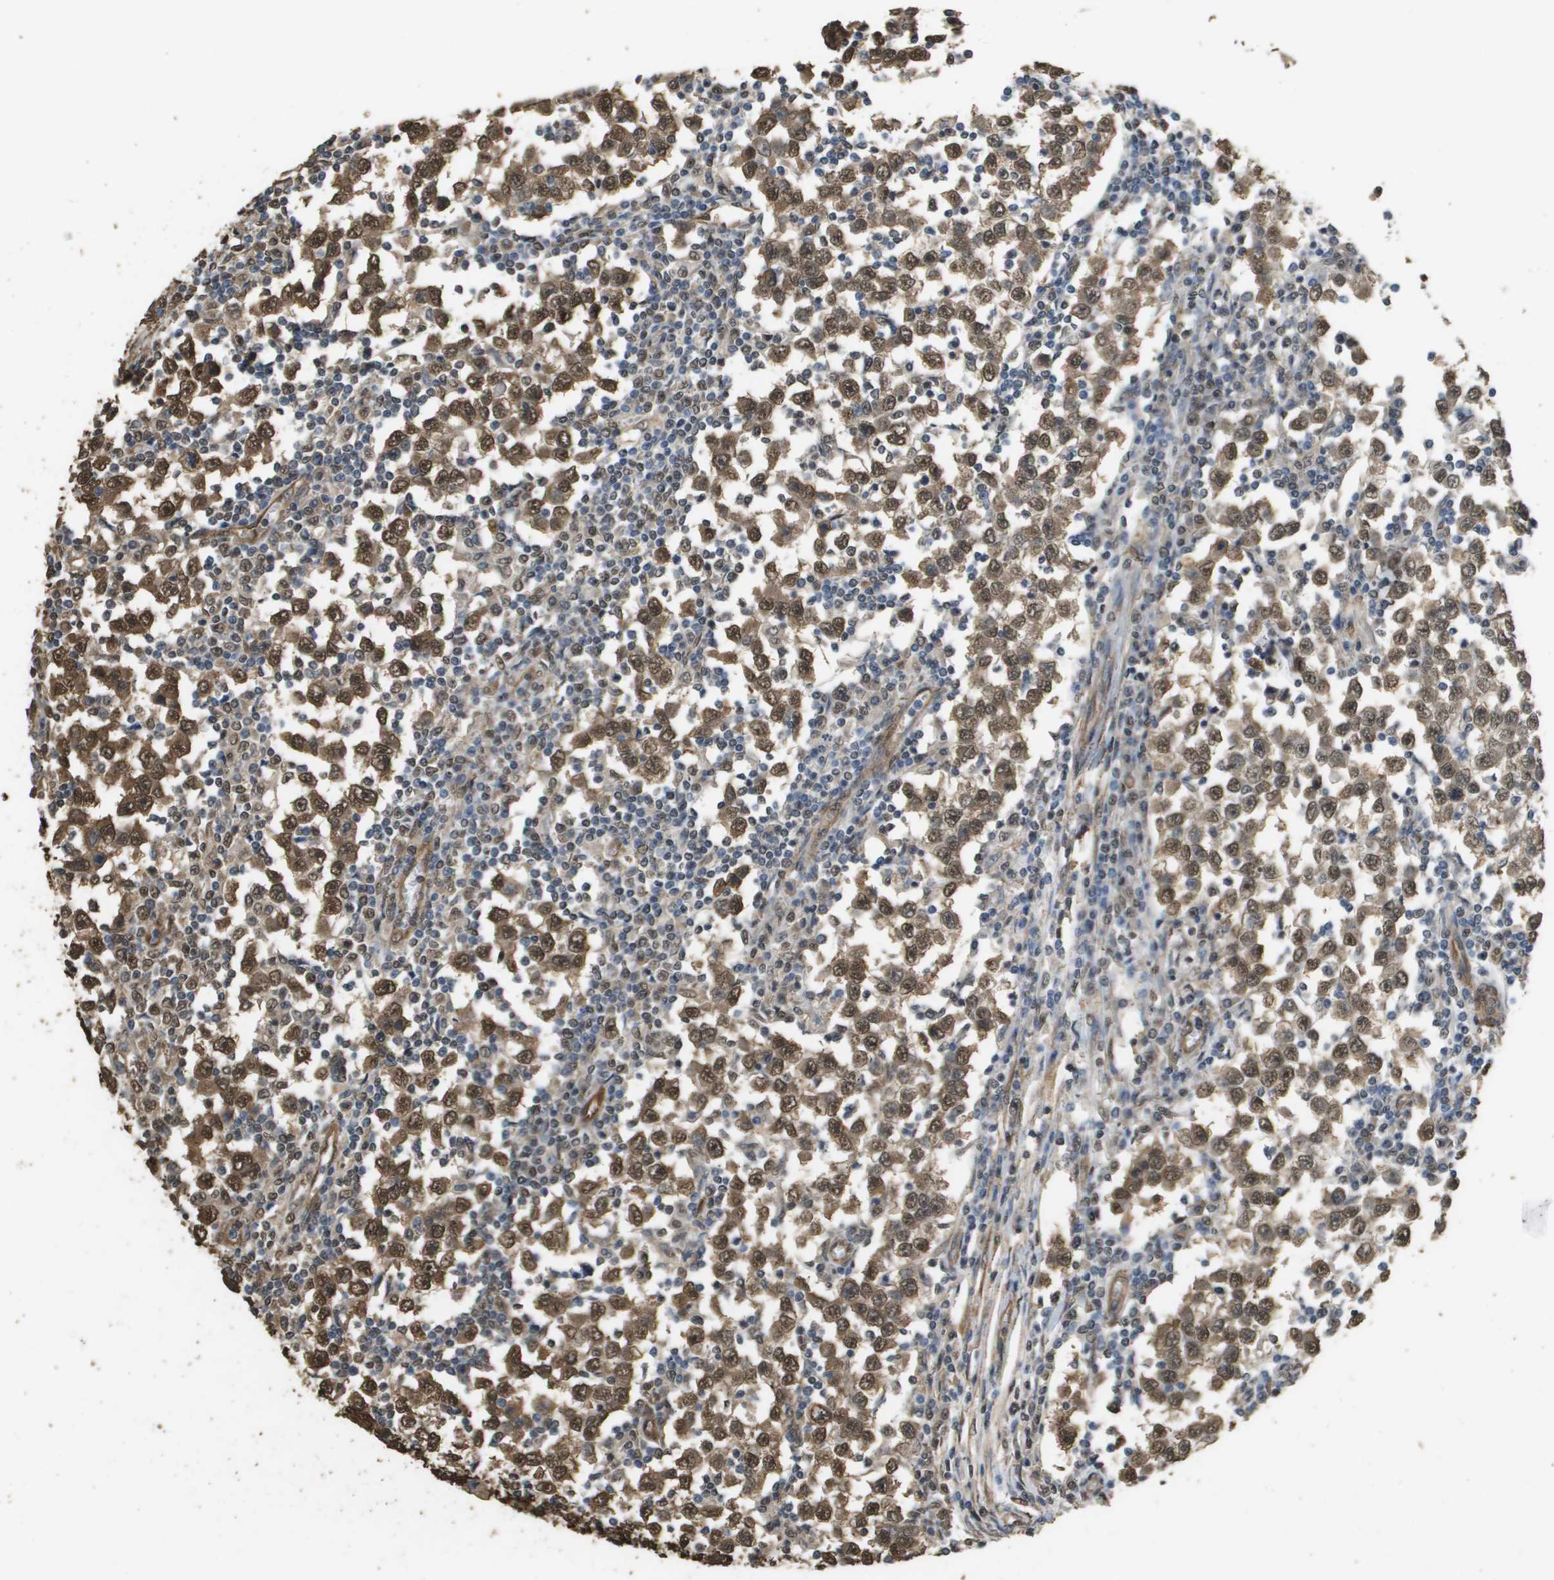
{"staining": {"intensity": "moderate", "quantity": ">75%", "location": "cytoplasmic/membranous,nuclear"}, "tissue": "testis cancer", "cell_type": "Tumor cells", "image_type": "cancer", "snomed": [{"axis": "morphology", "description": "Seminoma, NOS"}, {"axis": "topography", "description": "Testis"}], "caption": "Human testis cancer stained with a protein marker shows moderate staining in tumor cells.", "gene": "AAMP", "patient": {"sex": "male", "age": 65}}